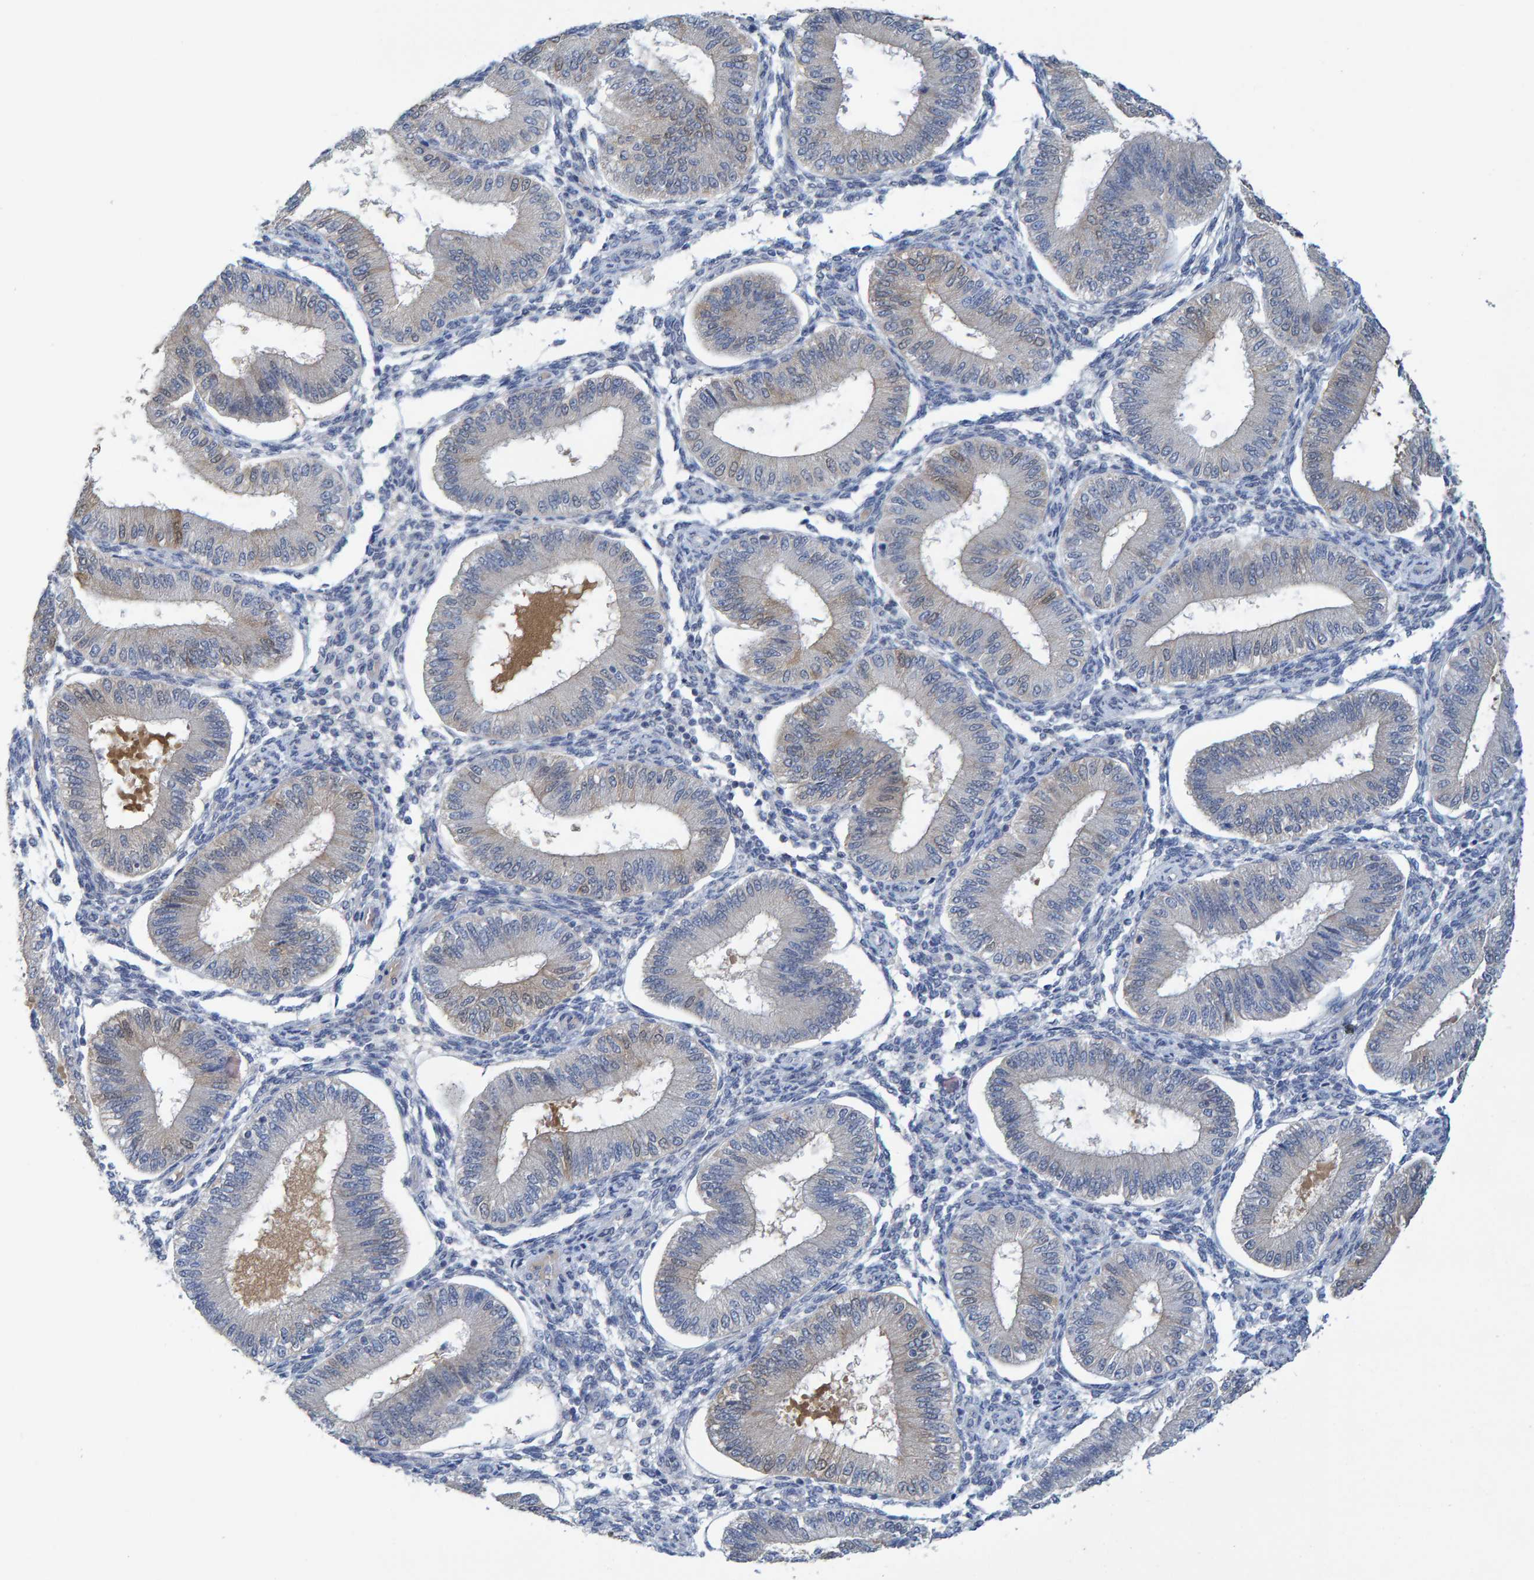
{"staining": {"intensity": "negative", "quantity": "none", "location": "none"}, "tissue": "endometrium", "cell_type": "Cells in endometrial stroma", "image_type": "normal", "snomed": [{"axis": "morphology", "description": "Normal tissue, NOS"}, {"axis": "topography", "description": "Endometrium"}], "caption": "DAB (3,3'-diaminobenzidine) immunohistochemical staining of unremarkable endometrium demonstrates no significant positivity in cells in endometrial stroma. (DAB (3,3'-diaminobenzidine) IHC visualized using brightfield microscopy, high magnification).", "gene": "ALAD", "patient": {"sex": "female", "age": 39}}